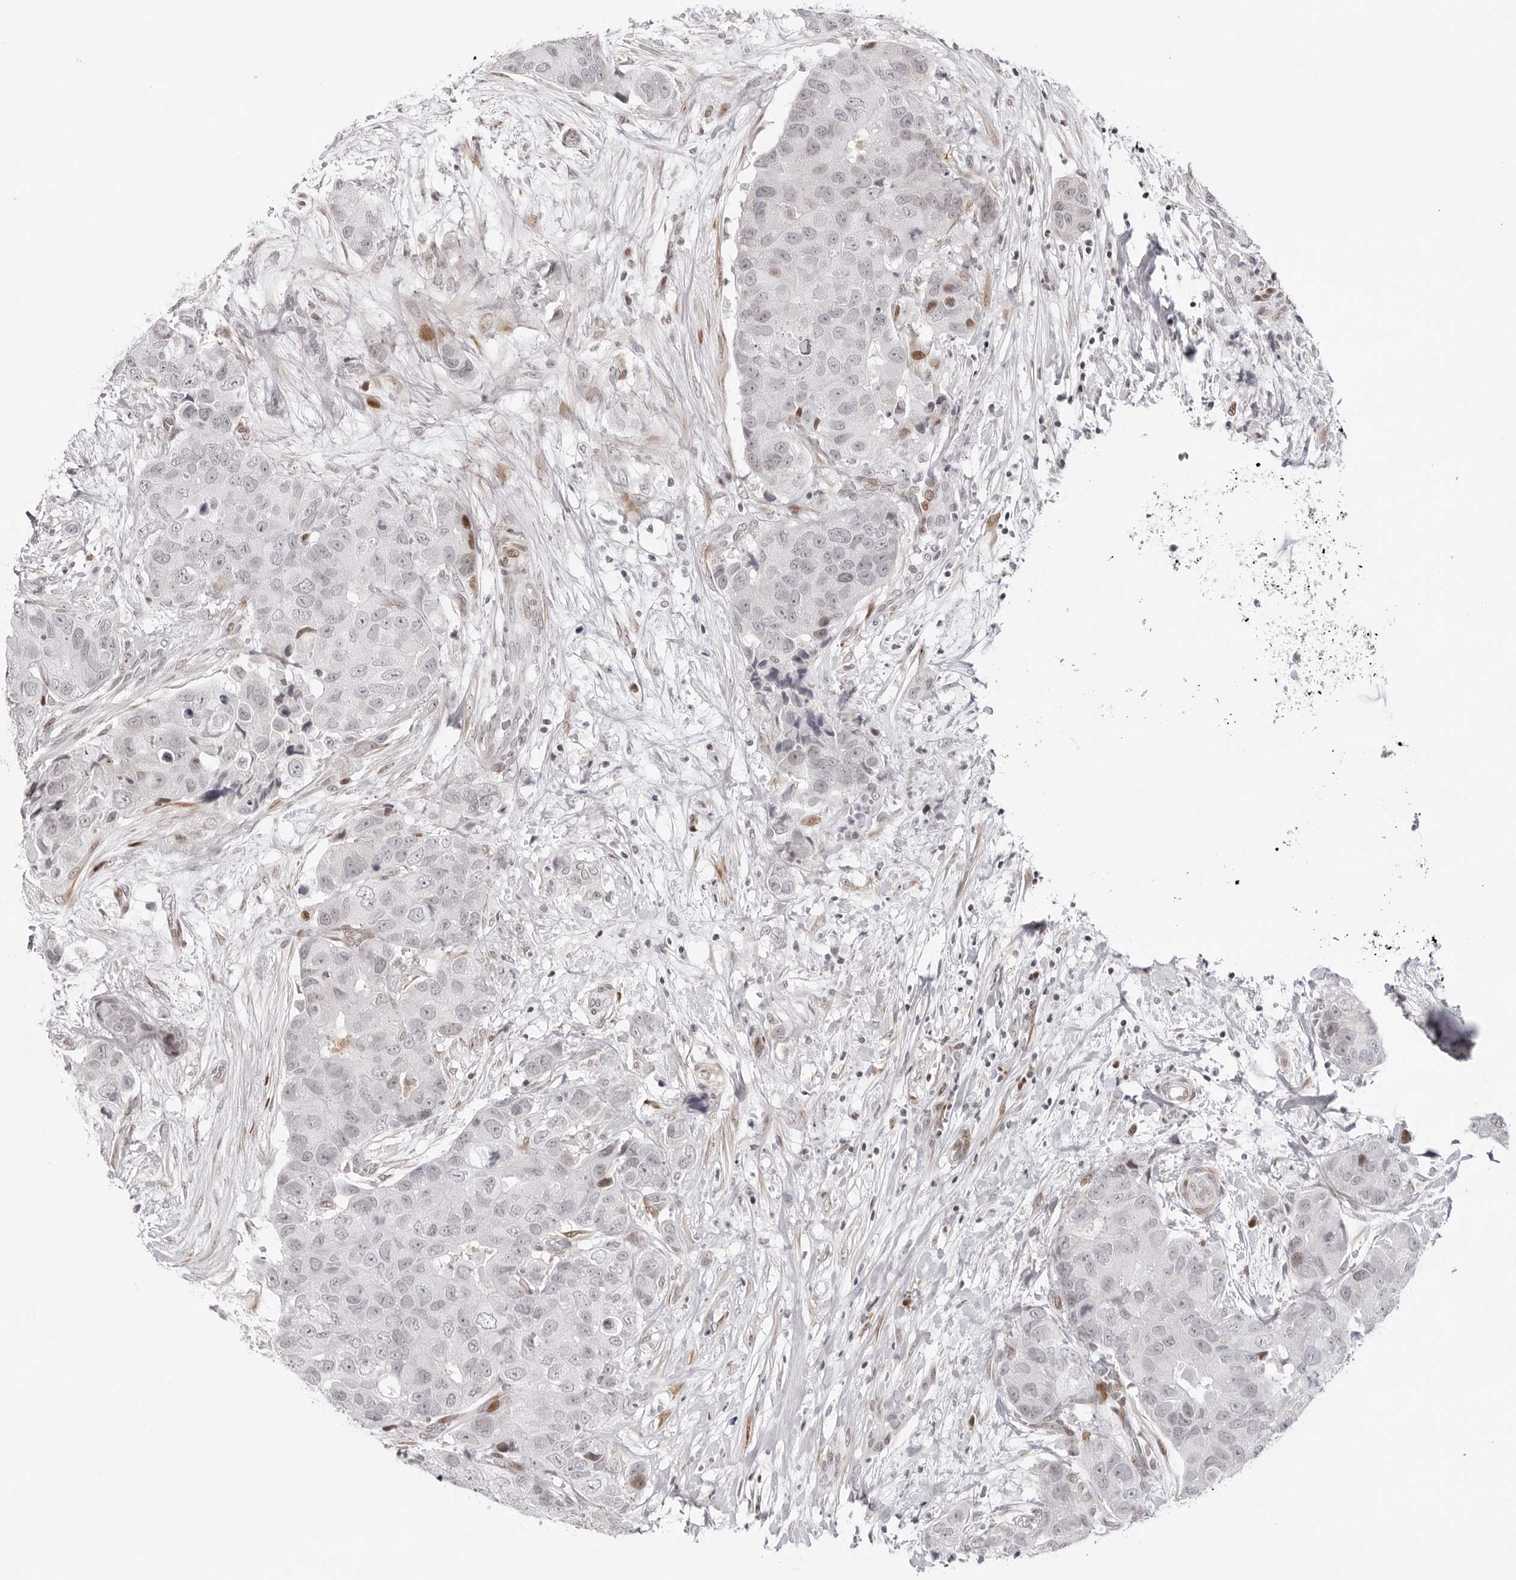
{"staining": {"intensity": "negative", "quantity": "none", "location": "none"}, "tissue": "breast cancer", "cell_type": "Tumor cells", "image_type": "cancer", "snomed": [{"axis": "morphology", "description": "Duct carcinoma"}, {"axis": "topography", "description": "Breast"}], "caption": "The histopathology image exhibits no significant positivity in tumor cells of invasive ductal carcinoma (breast). (Stains: DAB (3,3'-diaminobenzidine) IHC with hematoxylin counter stain, Microscopy: brightfield microscopy at high magnification).", "gene": "NTPCR", "patient": {"sex": "female", "age": 62}}